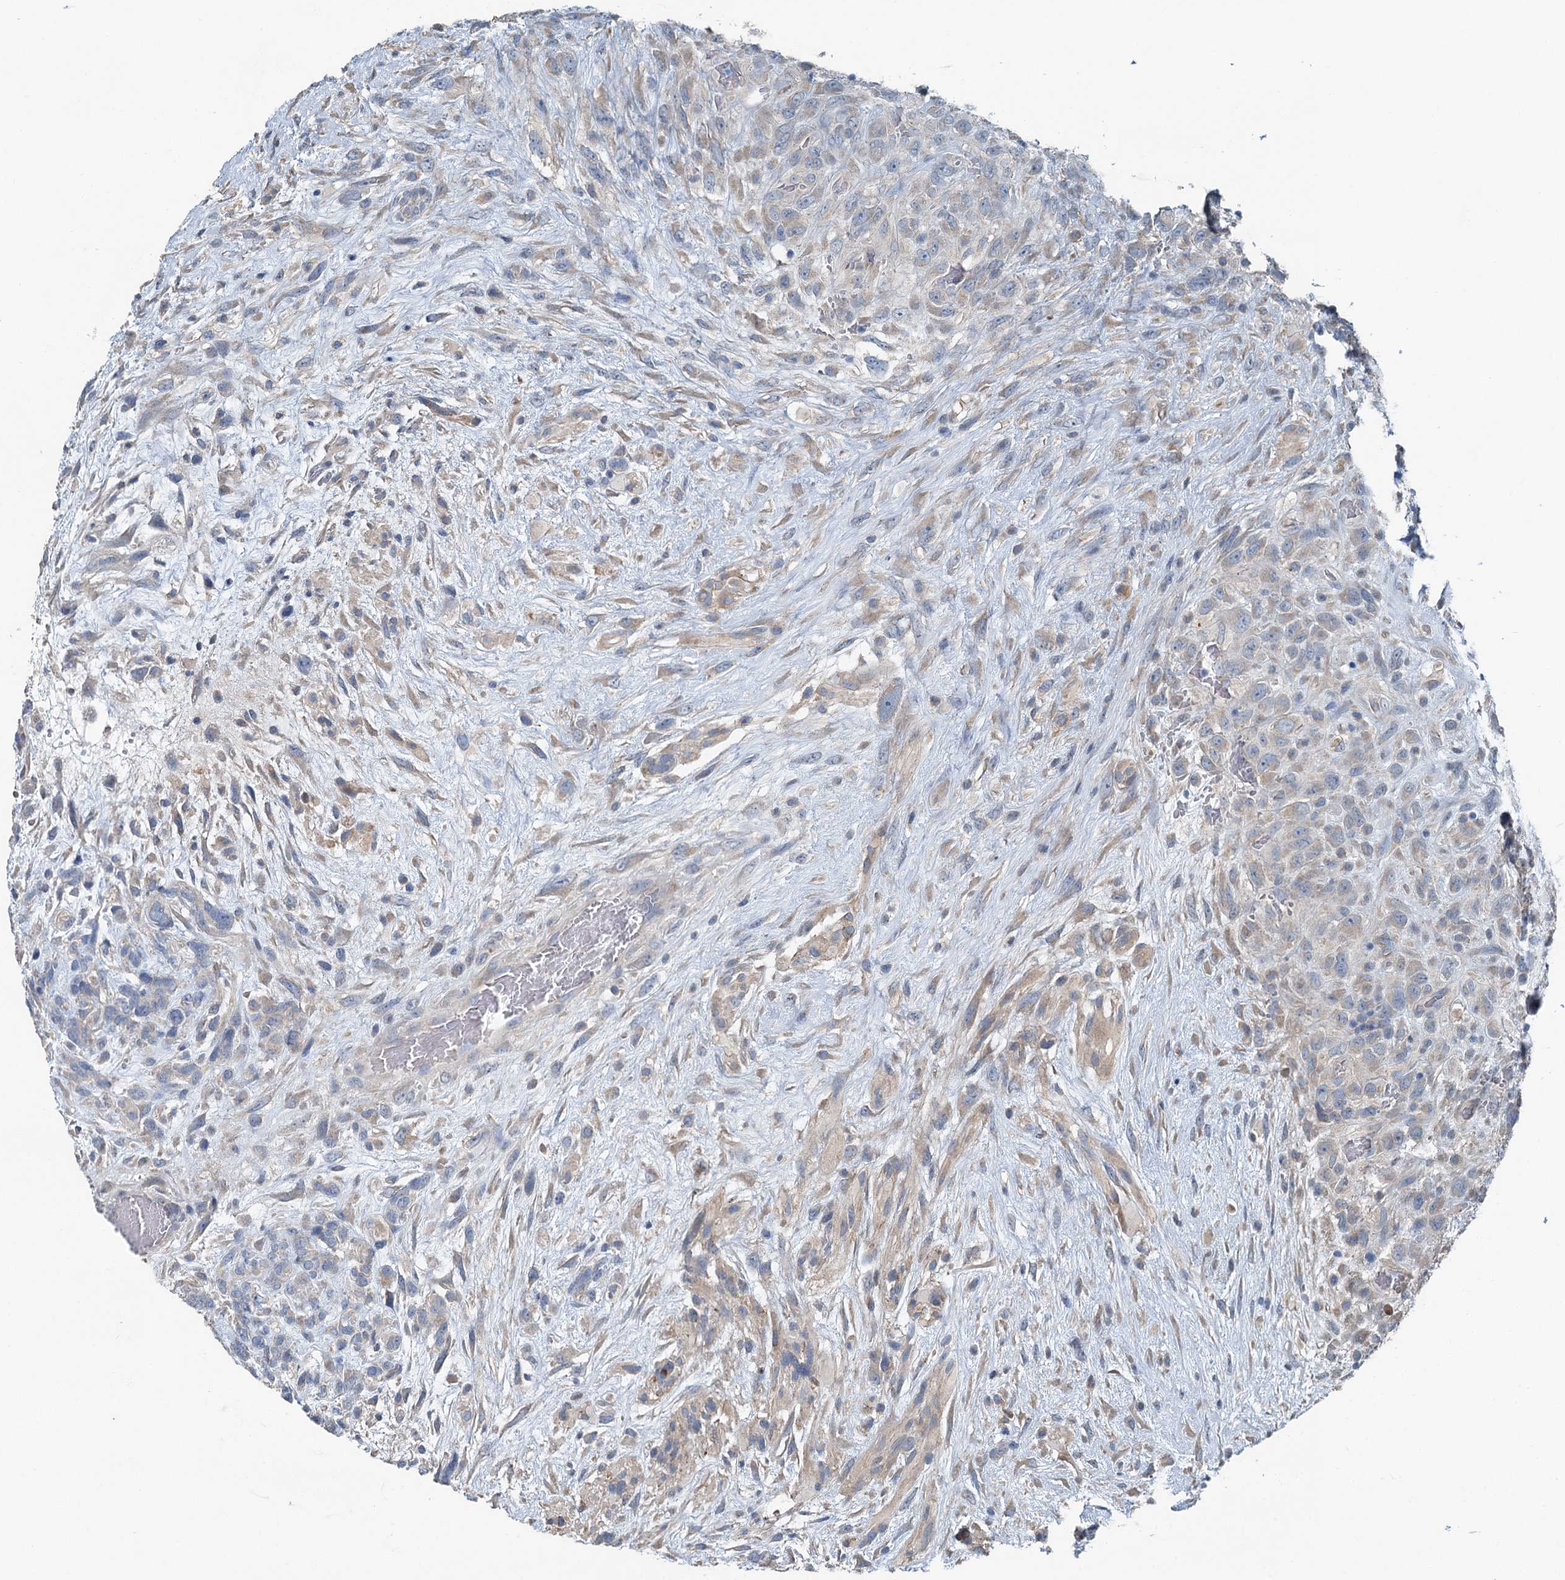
{"staining": {"intensity": "weak", "quantity": ">75%", "location": "cytoplasmic/membranous"}, "tissue": "glioma", "cell_type": "Tumor cells", "image_type": "cancer", "snomed": [{"axis": "morphology", "description": "Glioma, malignant, High grade"}, {"axis": "topography", "description": "Brain"}], "caption": "Protein expression by IHC shows weak cytoplasmic/membranous staining in about >75% of tumor cells in malignant glioma (high-grade). (DAB (3,3'-diaminobenzidine) = brown stain, brightfield microscopy at high magnification).", "gene": "C6orf120", "patient": {"sex": "male", "age": 61}}